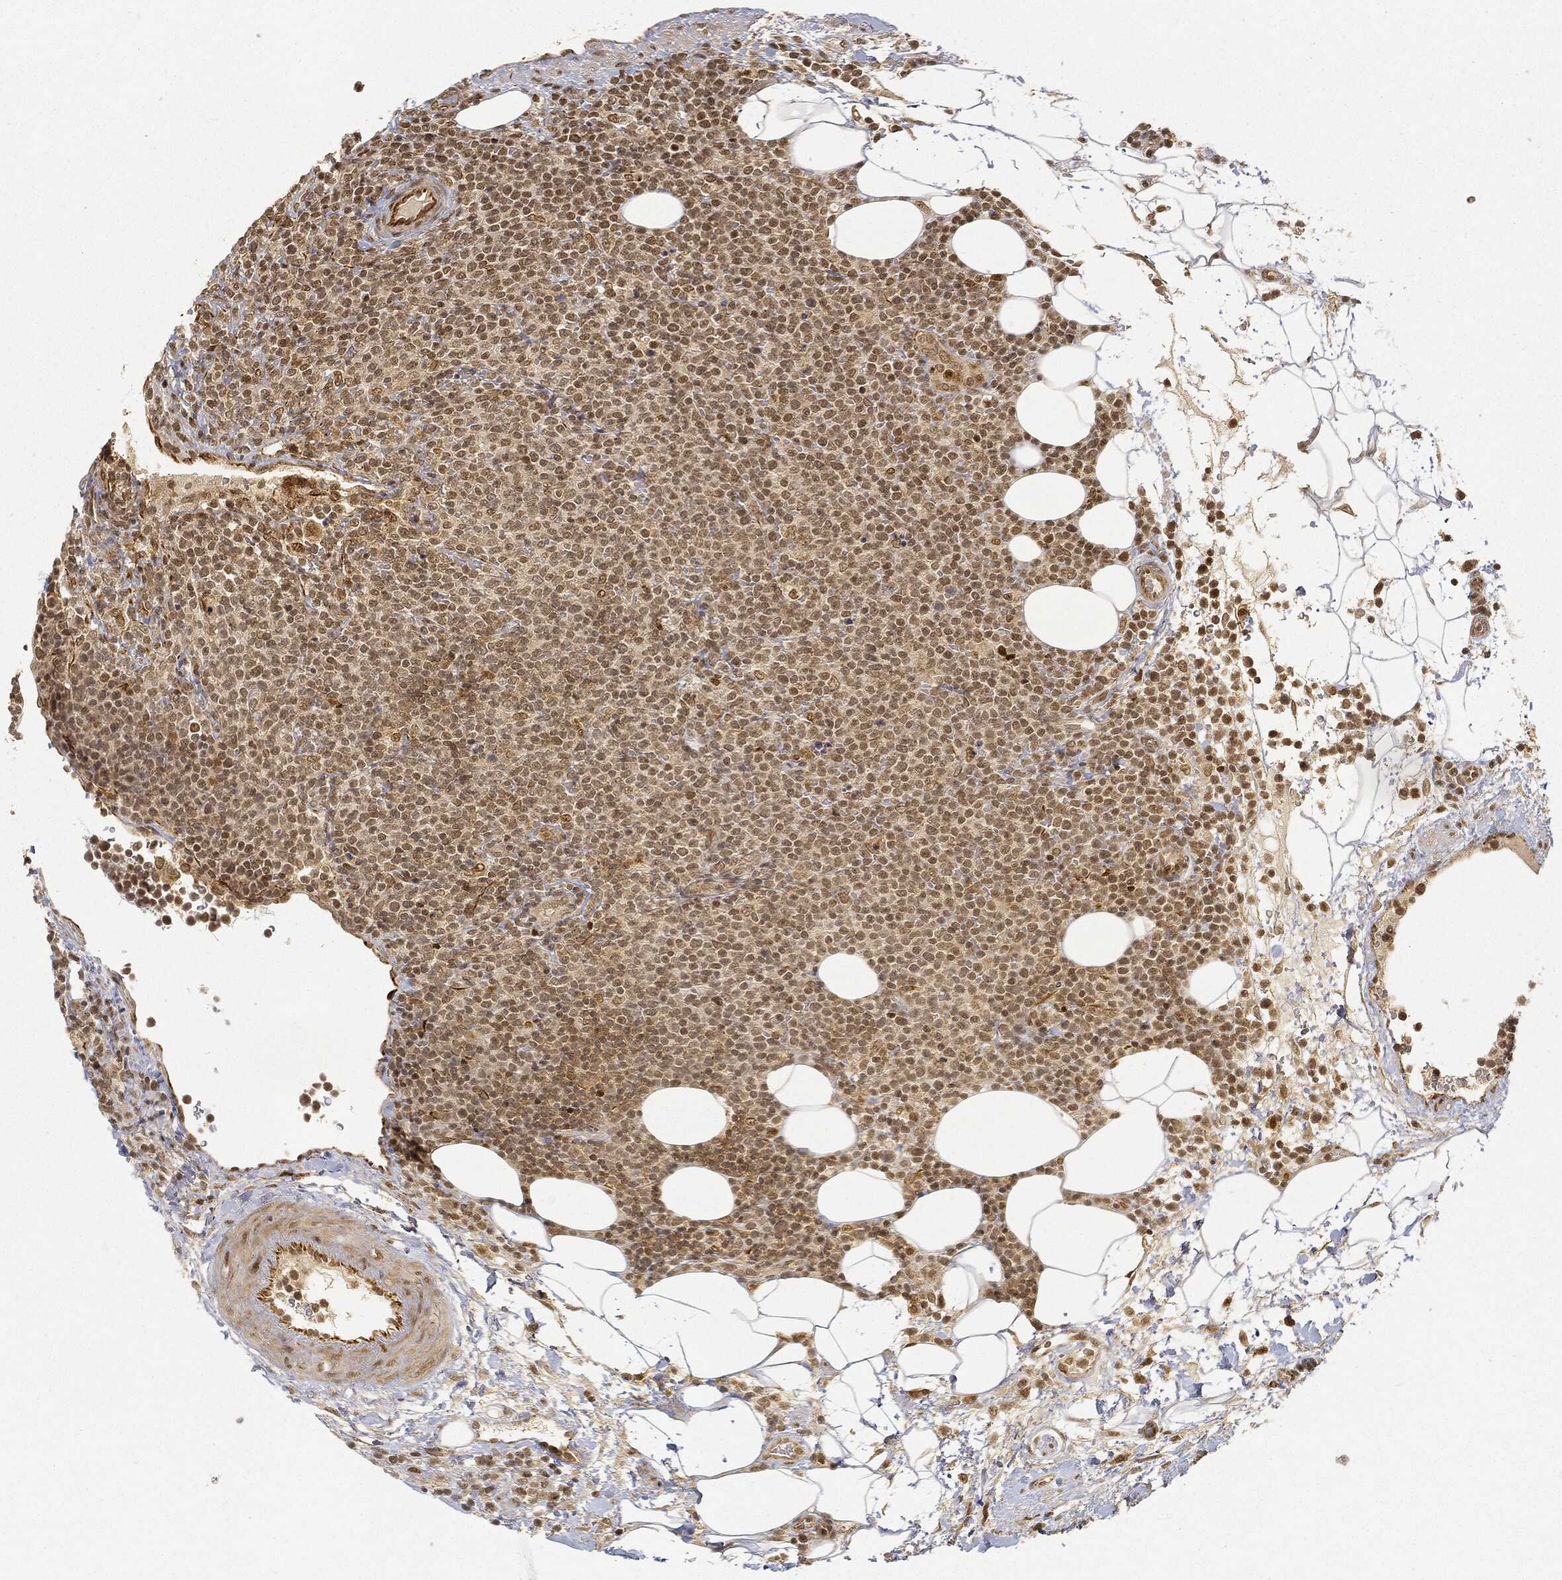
{"staining": {"intensity": "moderate", "quantity": "25%-75%", "location": "nuclear"}, "tissue": "lymphoma", "cell_type": "Tumor cells", "image_type": "cancer", "snomed": [{"axis": "morphology", "description": "Malignant lymphoma, non-Hodgkin's type, High grade"}, {"axis": "topography", "description": "Lymph node"}], "caption": "The image exhibits immunohistochemical staining of lymphoma. There is moderate nuclear expression is appreciated in about 25%-75% of tumor cells.", "gene": "CIB1", "patient": {"sex": "male", "age": 61}}